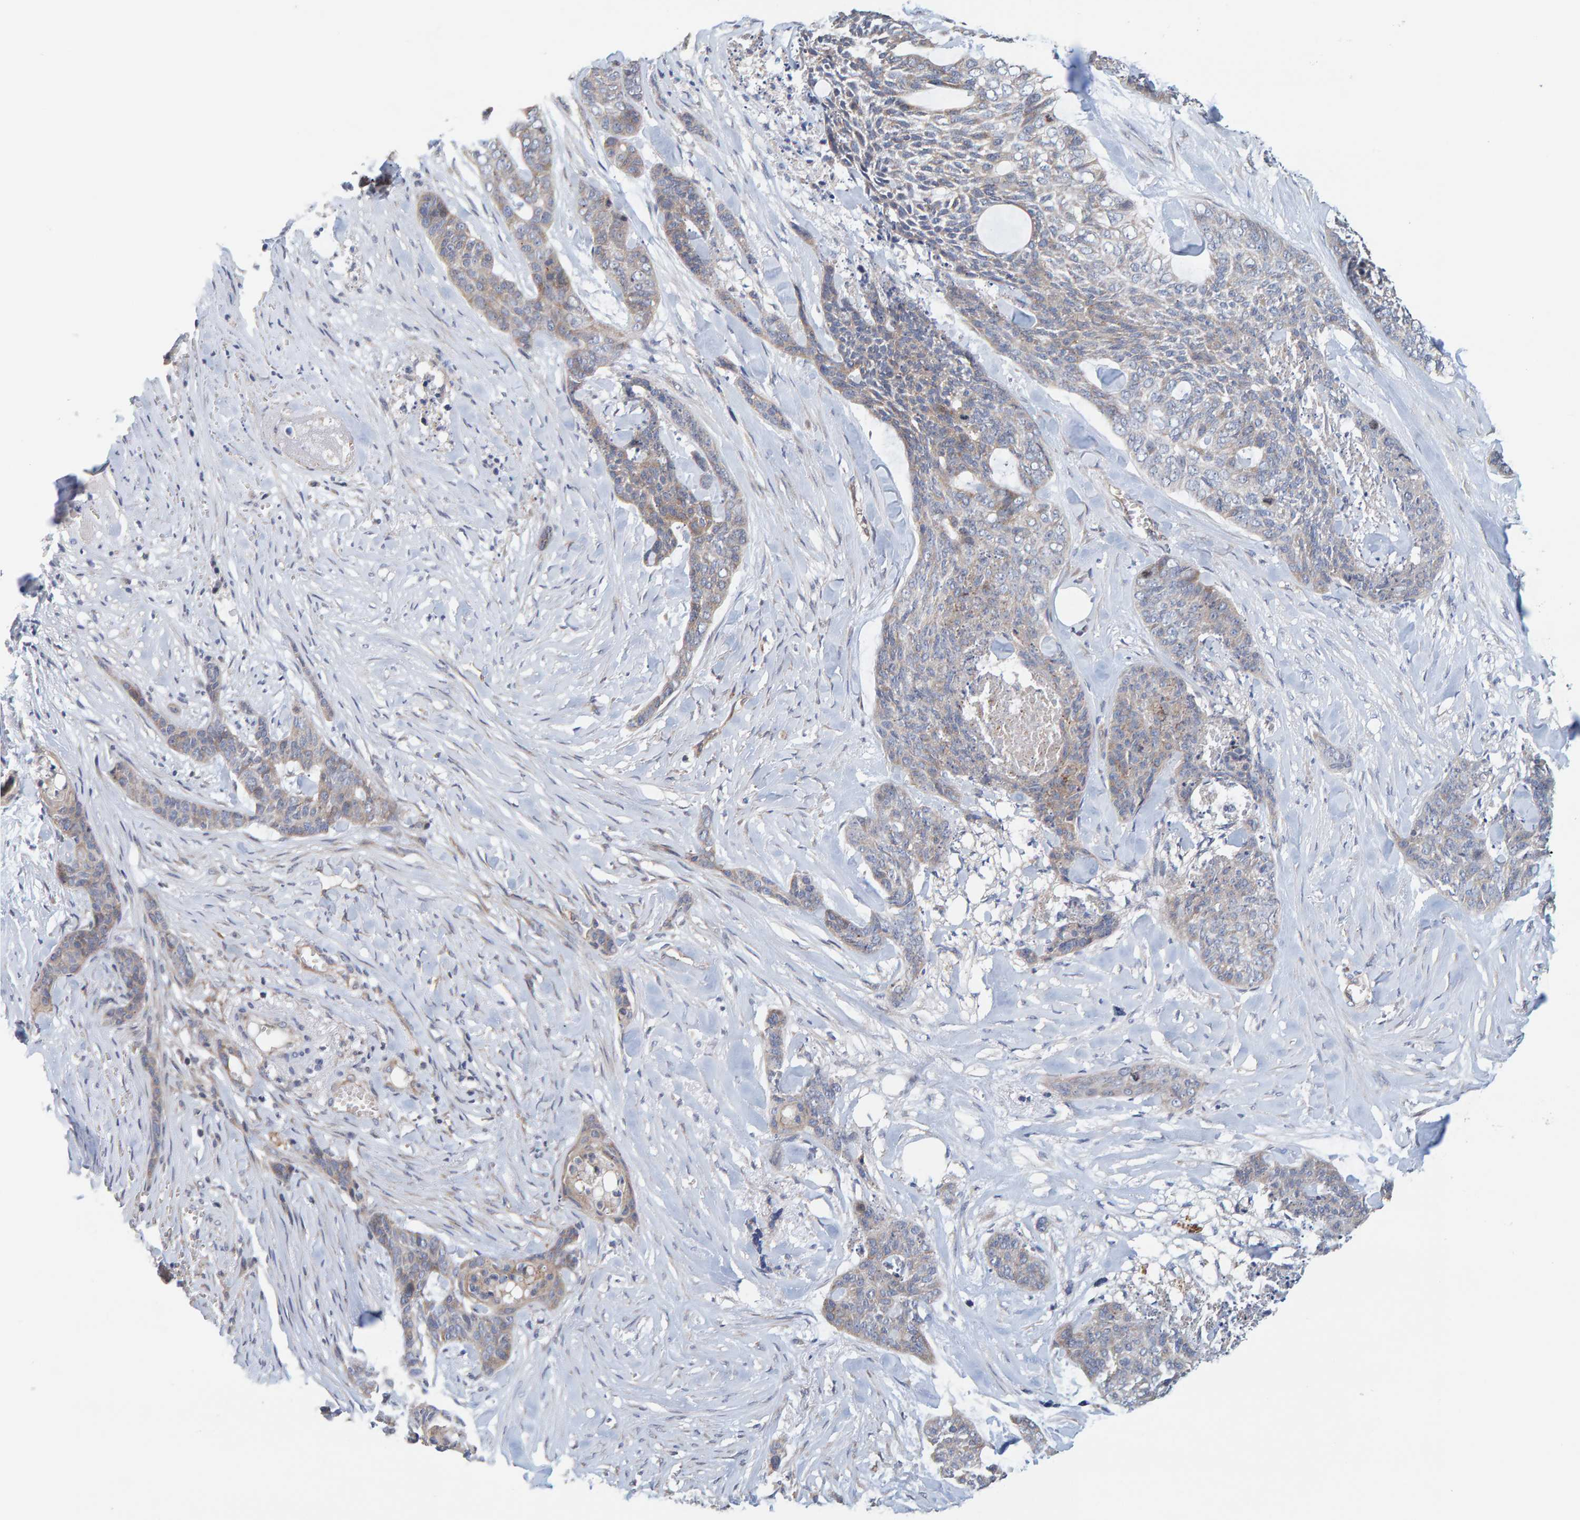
{"staining": {"intensity": "weak", "quantity": "25%-75%", "location": "cytoplasmic/membranous"}, "tissue": "skin cancer", "cell_type": "Tumor cells", "image_type": "cancer", "snomed": [{"axis": "morphology", "description": "Basal cell carcinoma"}, {"axis": "topography", "description": "Skin"}], "caption": "This is an image of IHC staining of skin cancer, which shows weak positivity in the cytoplasmic/membranous of tumor cells.", "gene": "RGP1", "patient": {"sex": "female", "age": 64}}